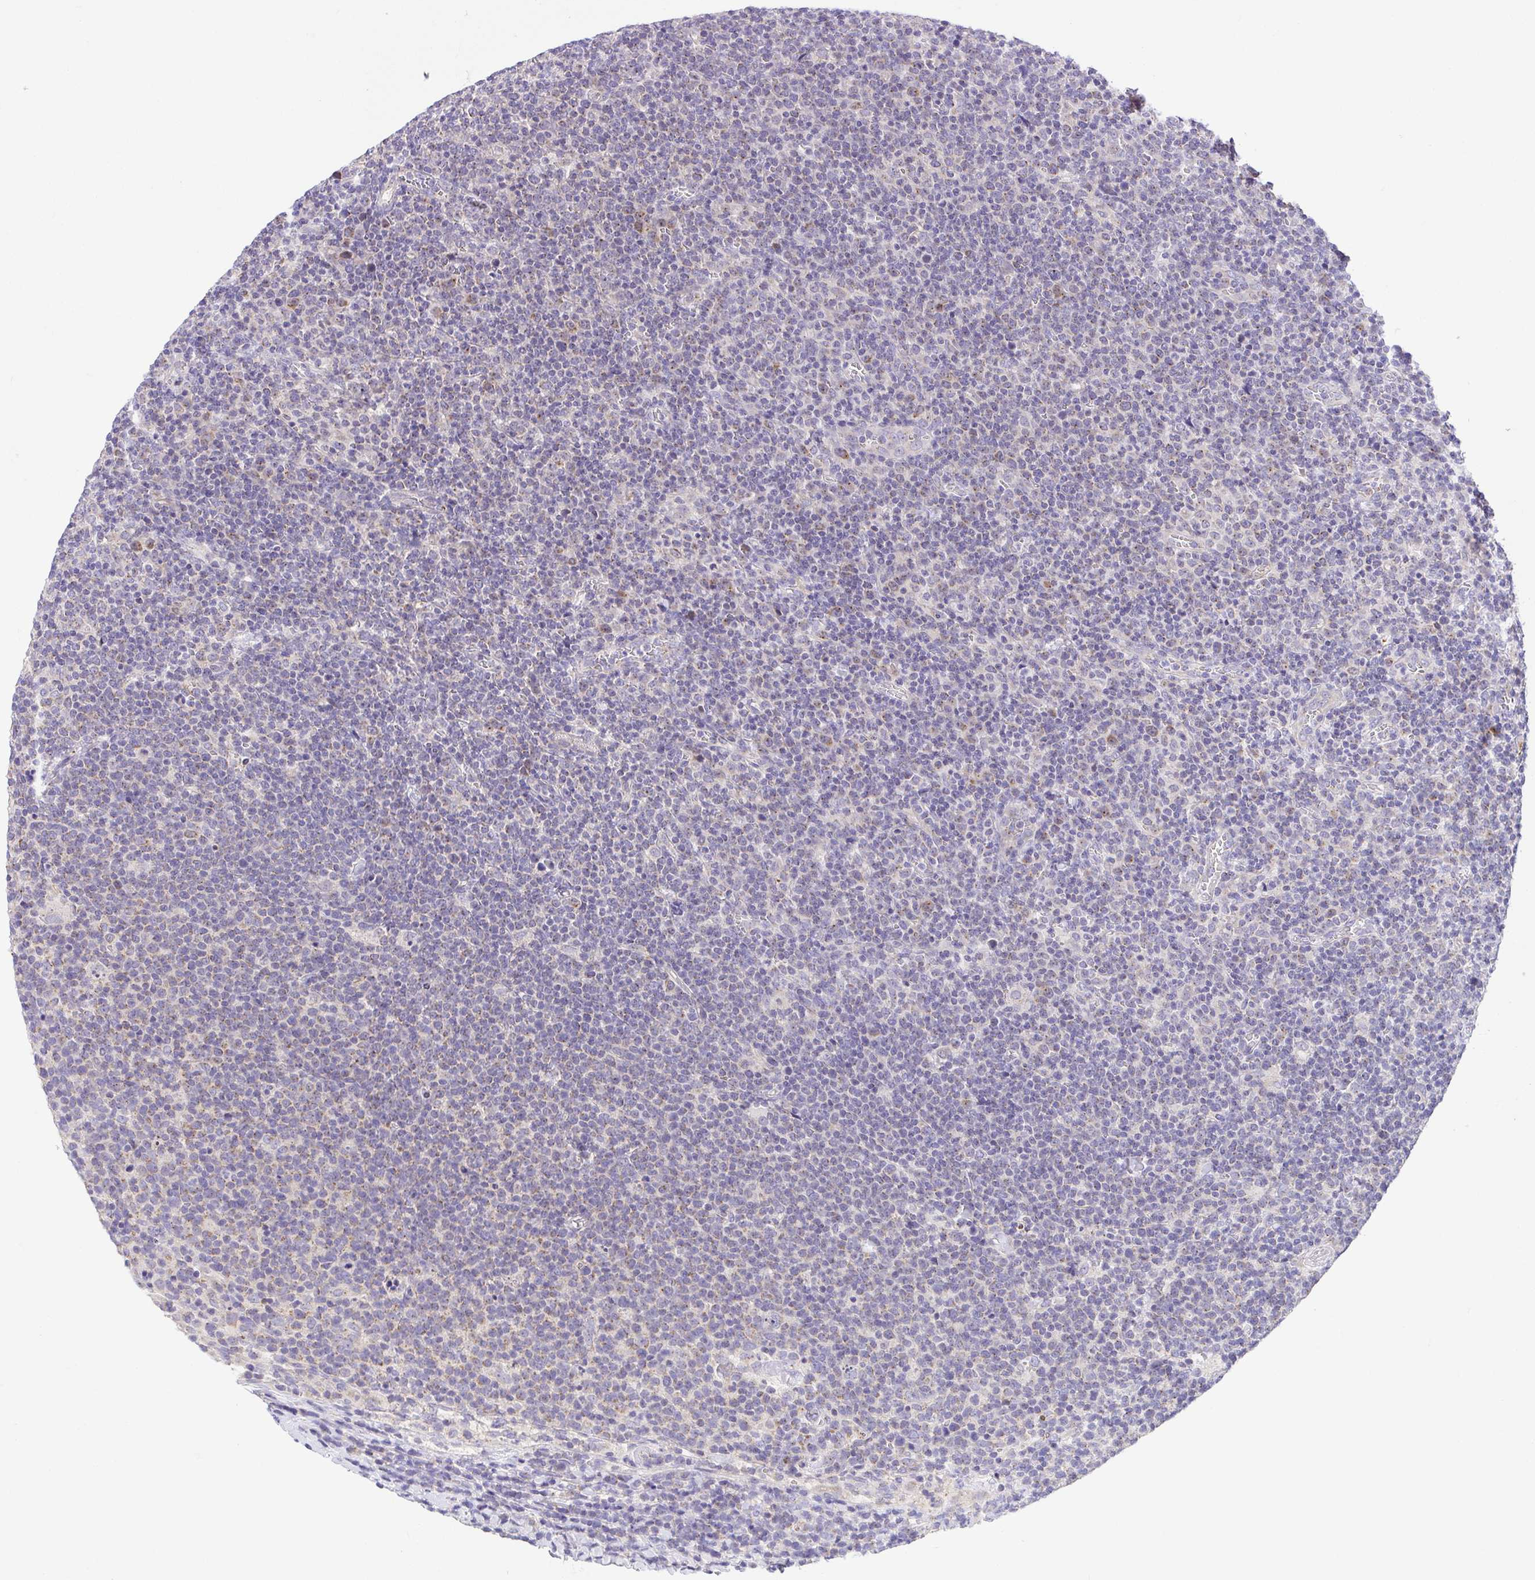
{"staining": {"intensity": "negative", "quantity": "none", "location": "none"}, "tissue": "lymphoma", "cell_type": "Tumor cells", "image_type": "cancer", "snomed": [{"axis": "morphology", "description": "Malignant lymphoma, non-Hodgkin's type, High grade"}, {"axis": "topography", "description": "Lymph node"}], "caption": "High-grade malignant lymphoma, non-Hodgkin's type stained for a protein using immunohistochemistry (IHC) demonstrates no staining tumor cells.", "gene": "SLC13A1", "patient": {"sex": "male", "age": 61}}